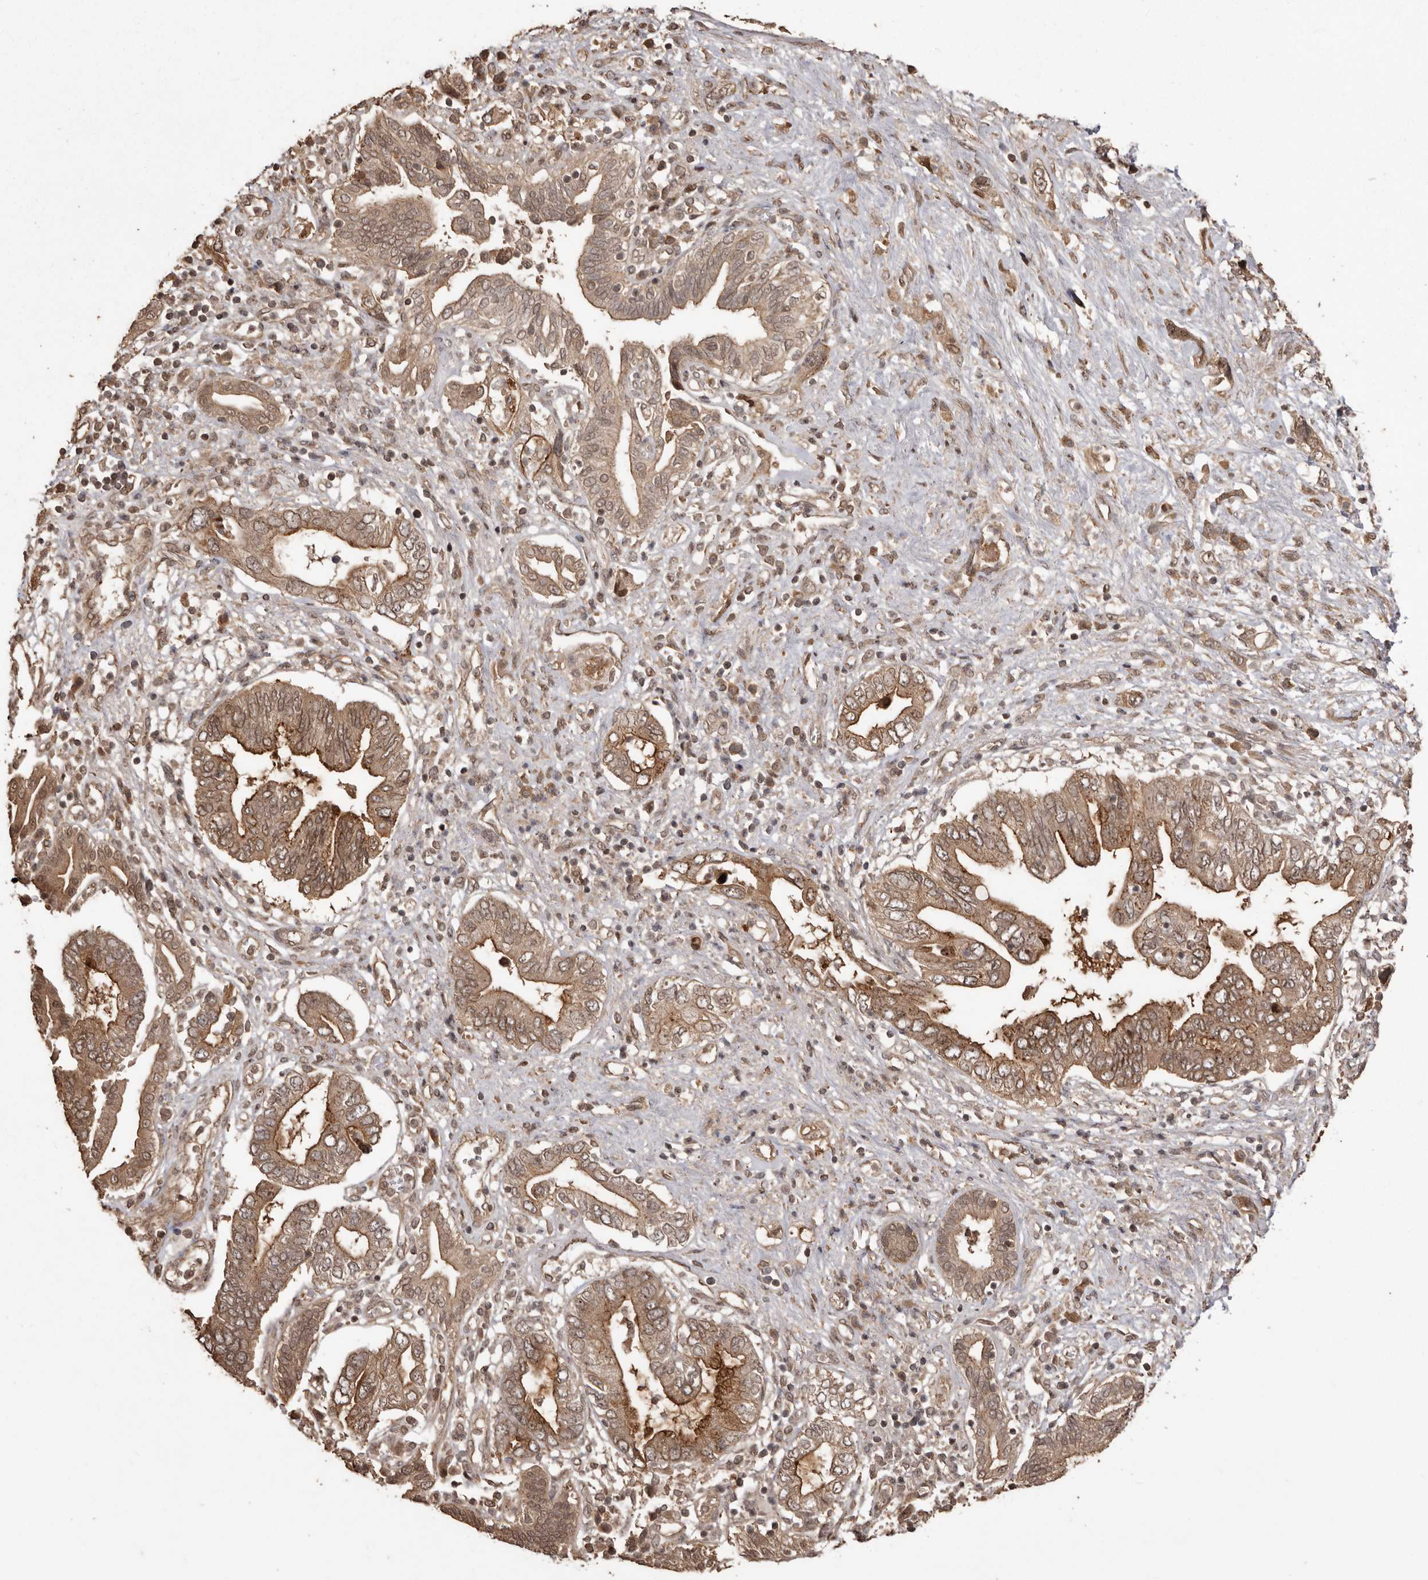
{"staining": {"intensity": "moderate", "quantity": ">75%", "location": "cytoplasmic/membranous"}, "tissue": "pancreatic cancer", "cell_type": "Tumor cells", "image_type": "cancer", "snomed": [{"axis": "morphology", "description": "Adenocarcinoma, NOS"}, {"axis": "topography", "description": "Pancreas"}], "caption": "Protein expression analysis of adenocarcinoma (pancreatic) shows moderate cytoplasmic/membranous positivity in approximately >75% of tumor cells.", "gene": "NUP43", "patient": {"sex": "female", "age": 73}}